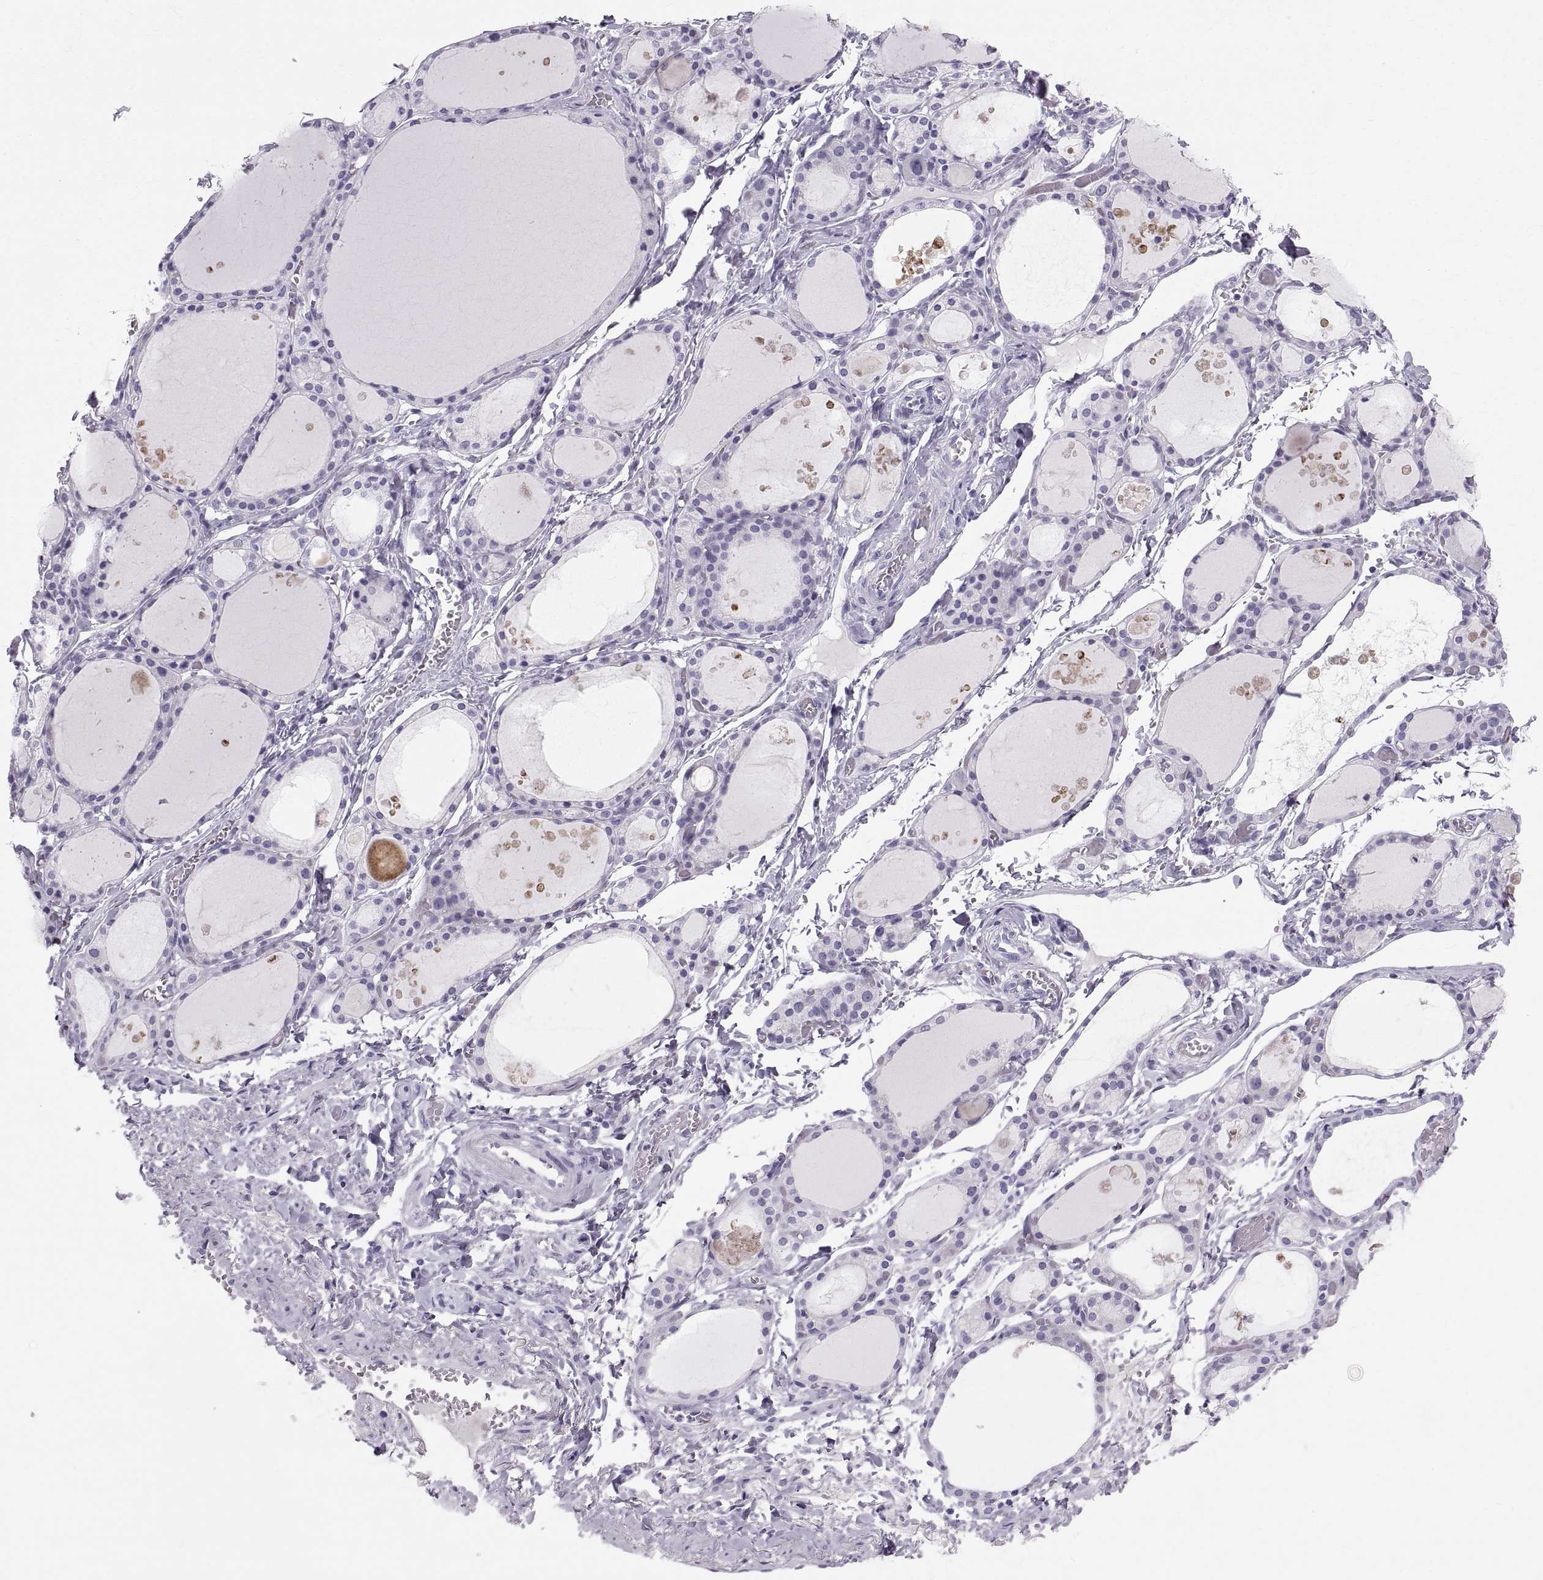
{"staining": {"intensity": "negative", "quantity": "none", "location": "none"}, "tissue": "thyroid gland", "cell_type": "Glandular cells", "image_type": "normal", "snomed": [{"axis": "morphology", "description": "Normal tissue, NOS"}, {"axis": "topography", "description": "Thyroid gland"}], "caption": "Immunohistochemistry histopathology image of normal thyroid gland stained for a protein (brown), which displays no staining in glandular cells.", "gene": "SLC22A6", "patient": {"sex": "male", "age": 68}}